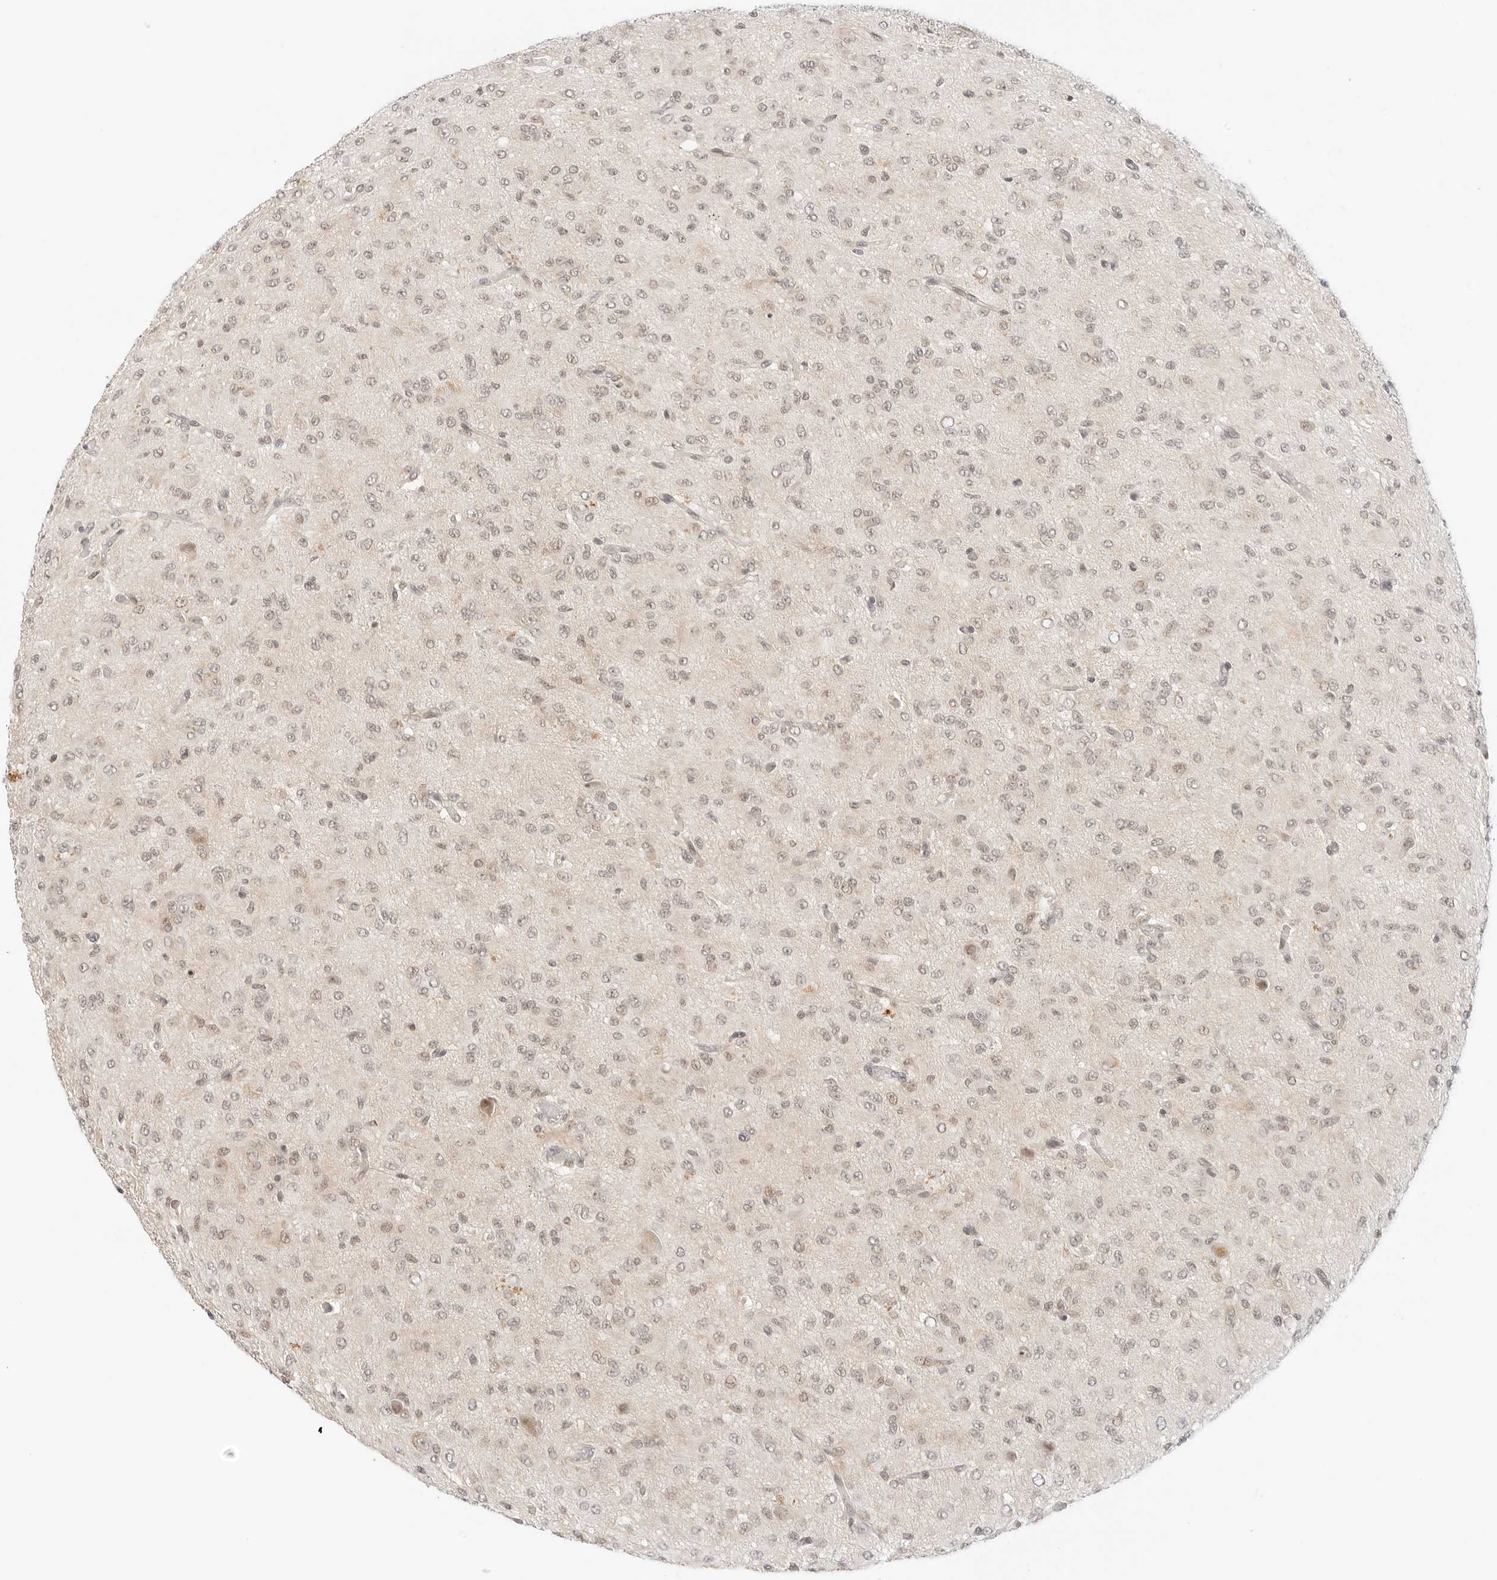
{"staining": {"intensity": "weak", "quantity": "25%-75%", "location": "nuclear"}, "tissue": "glioma", "cell_type": "Tumor cells", "image_type": "cancer", "snomed": [{"axis": "morphology", "description": "Glioma, malignant, High grade"}, {"axis": "topography", "description": "Brain"}], "caption": "Immunohistochemistry photomicrograph of human high-grade glioma (malignant) stained for a protein (brown), which shows low levels of weak nuclear expression in about 25%-75% of tumor cells.", "gene": "NEO1", "patient": {"sex": "female", "age": 59}}